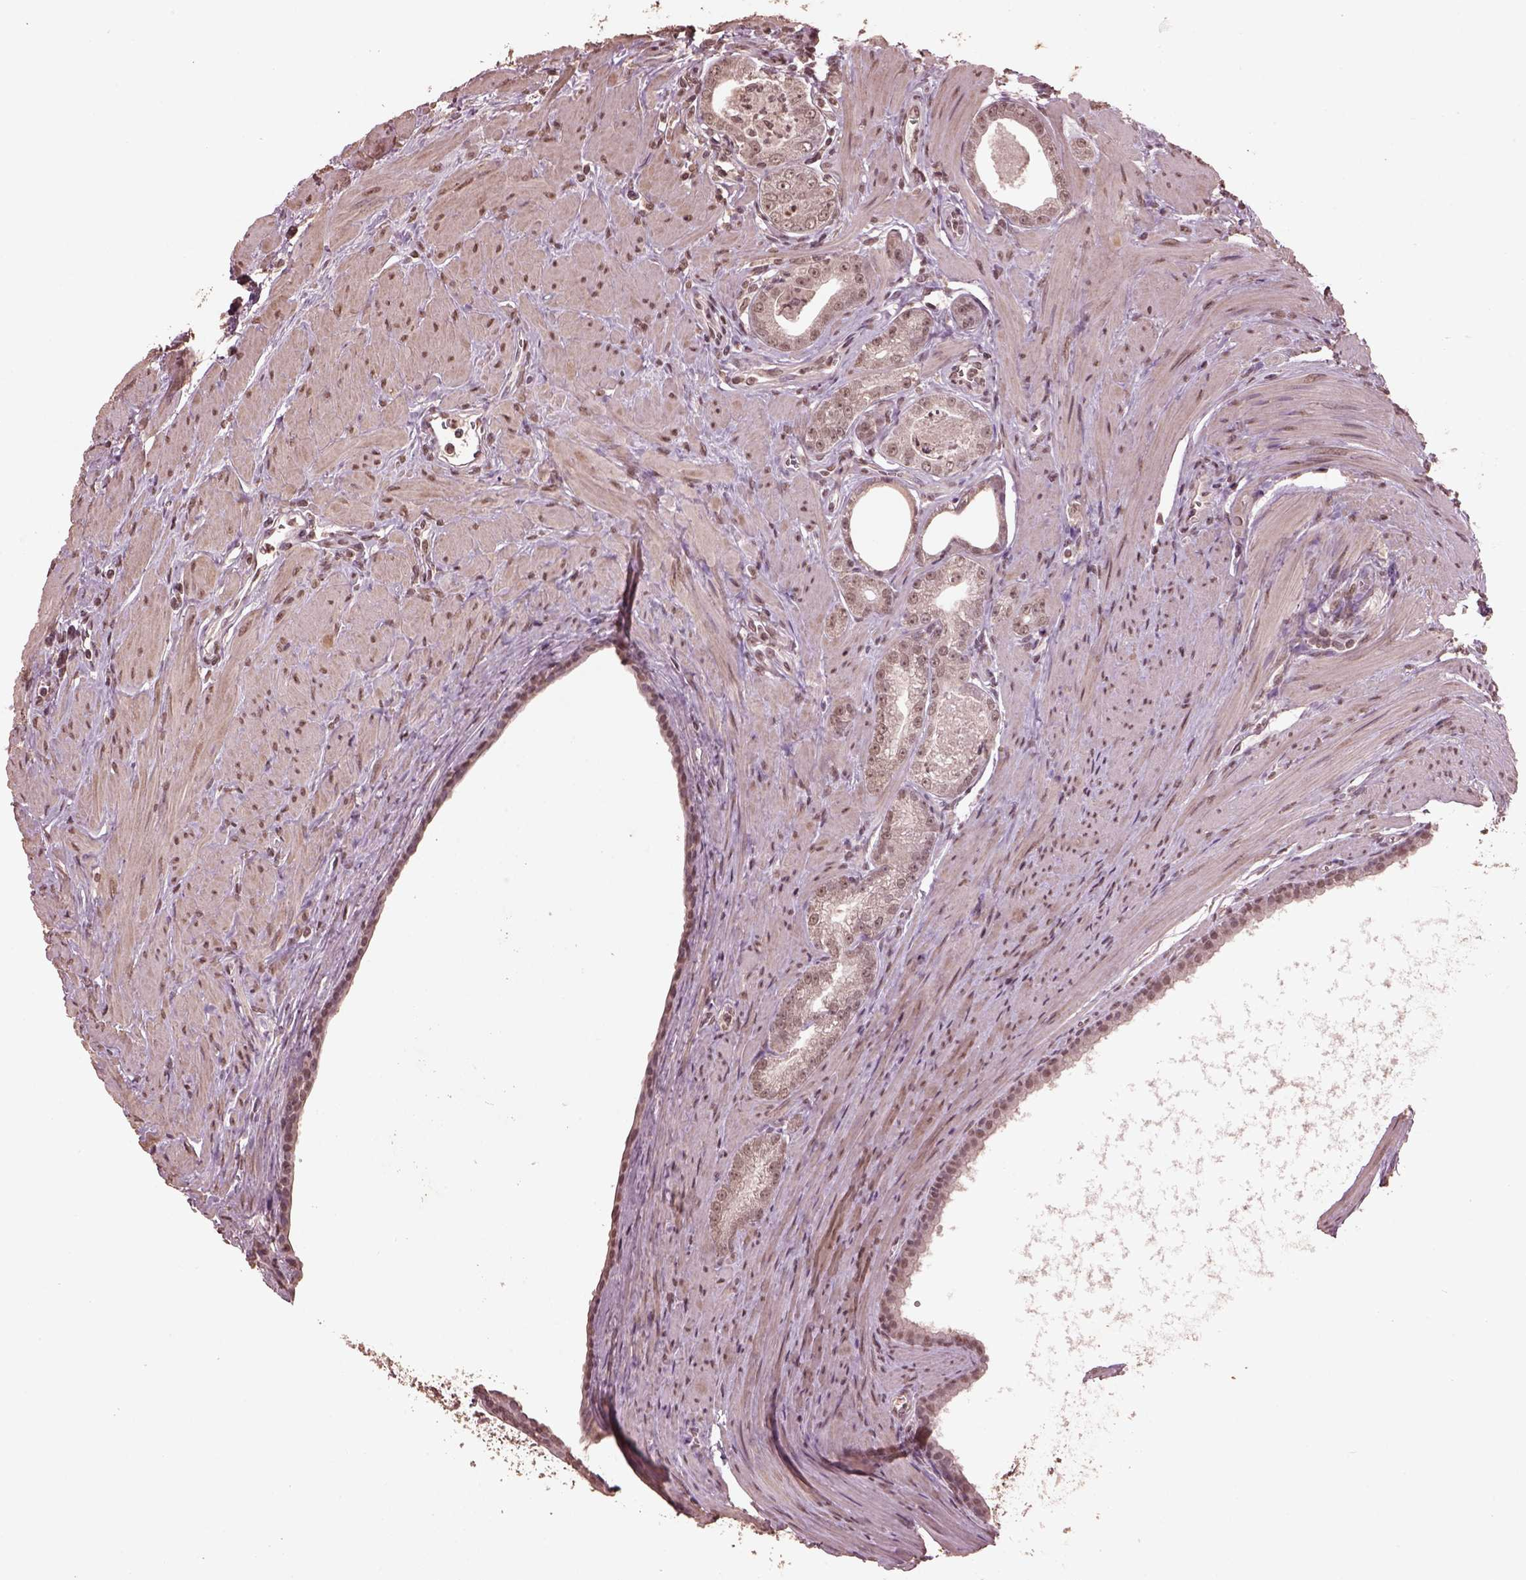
{"staining": {"intensity": "weak", "quantity": "<25%", "location": "nuclear"}, "tissue": "prostate cancer", "cell_type": "Tumor cells", "image_type": "cancer", "snomed": [{"axis": "morphology", "description": "Adenocarcinoma, NOS"}, {"axis": "topography", "description": "Prostate"}], "caption": "Image shows no protein positivity in tumor cells of prostate cancer (adenocarcinoma) tissue.", "gene": "CPT1C", "patient": {"sex": "male", "age": 71}}